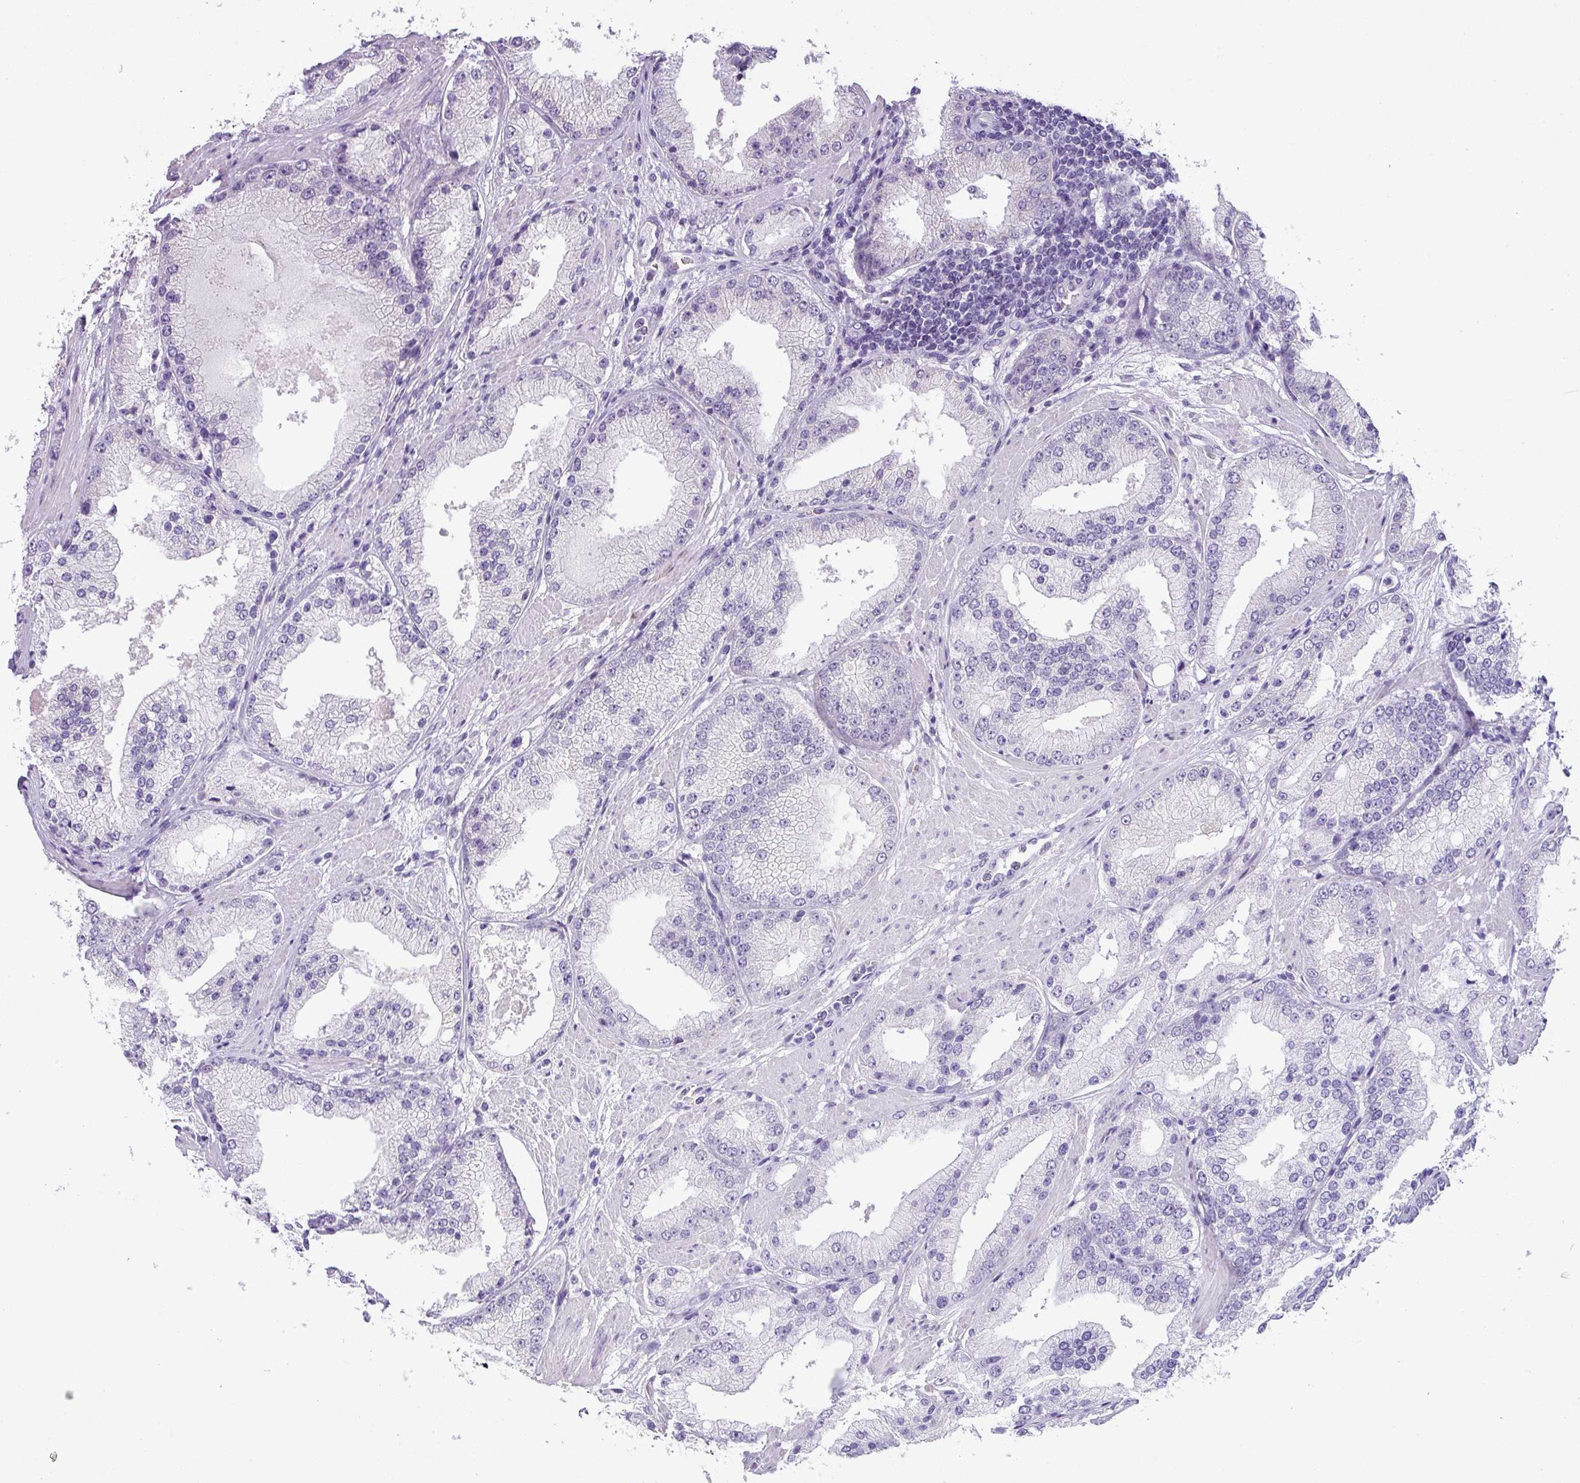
{"staining": {"intensity": "negative", "quantity": "none", "location": "none"}, "tissue": "prostate cancer", "cell_type": "Tumor cells", "image_type": "cancer", "snomed": [{"axis": "morphology", "description": "Adenocarcinoma, Low grade"}, {"axis": "topography", "description": "Prostate"}], "caption": "Histopathology image shows no protein positivity in tumor cells of prostate cancer tissue.", "gene": "PALS2", "patient": {"sex": "male", "age": 67}}